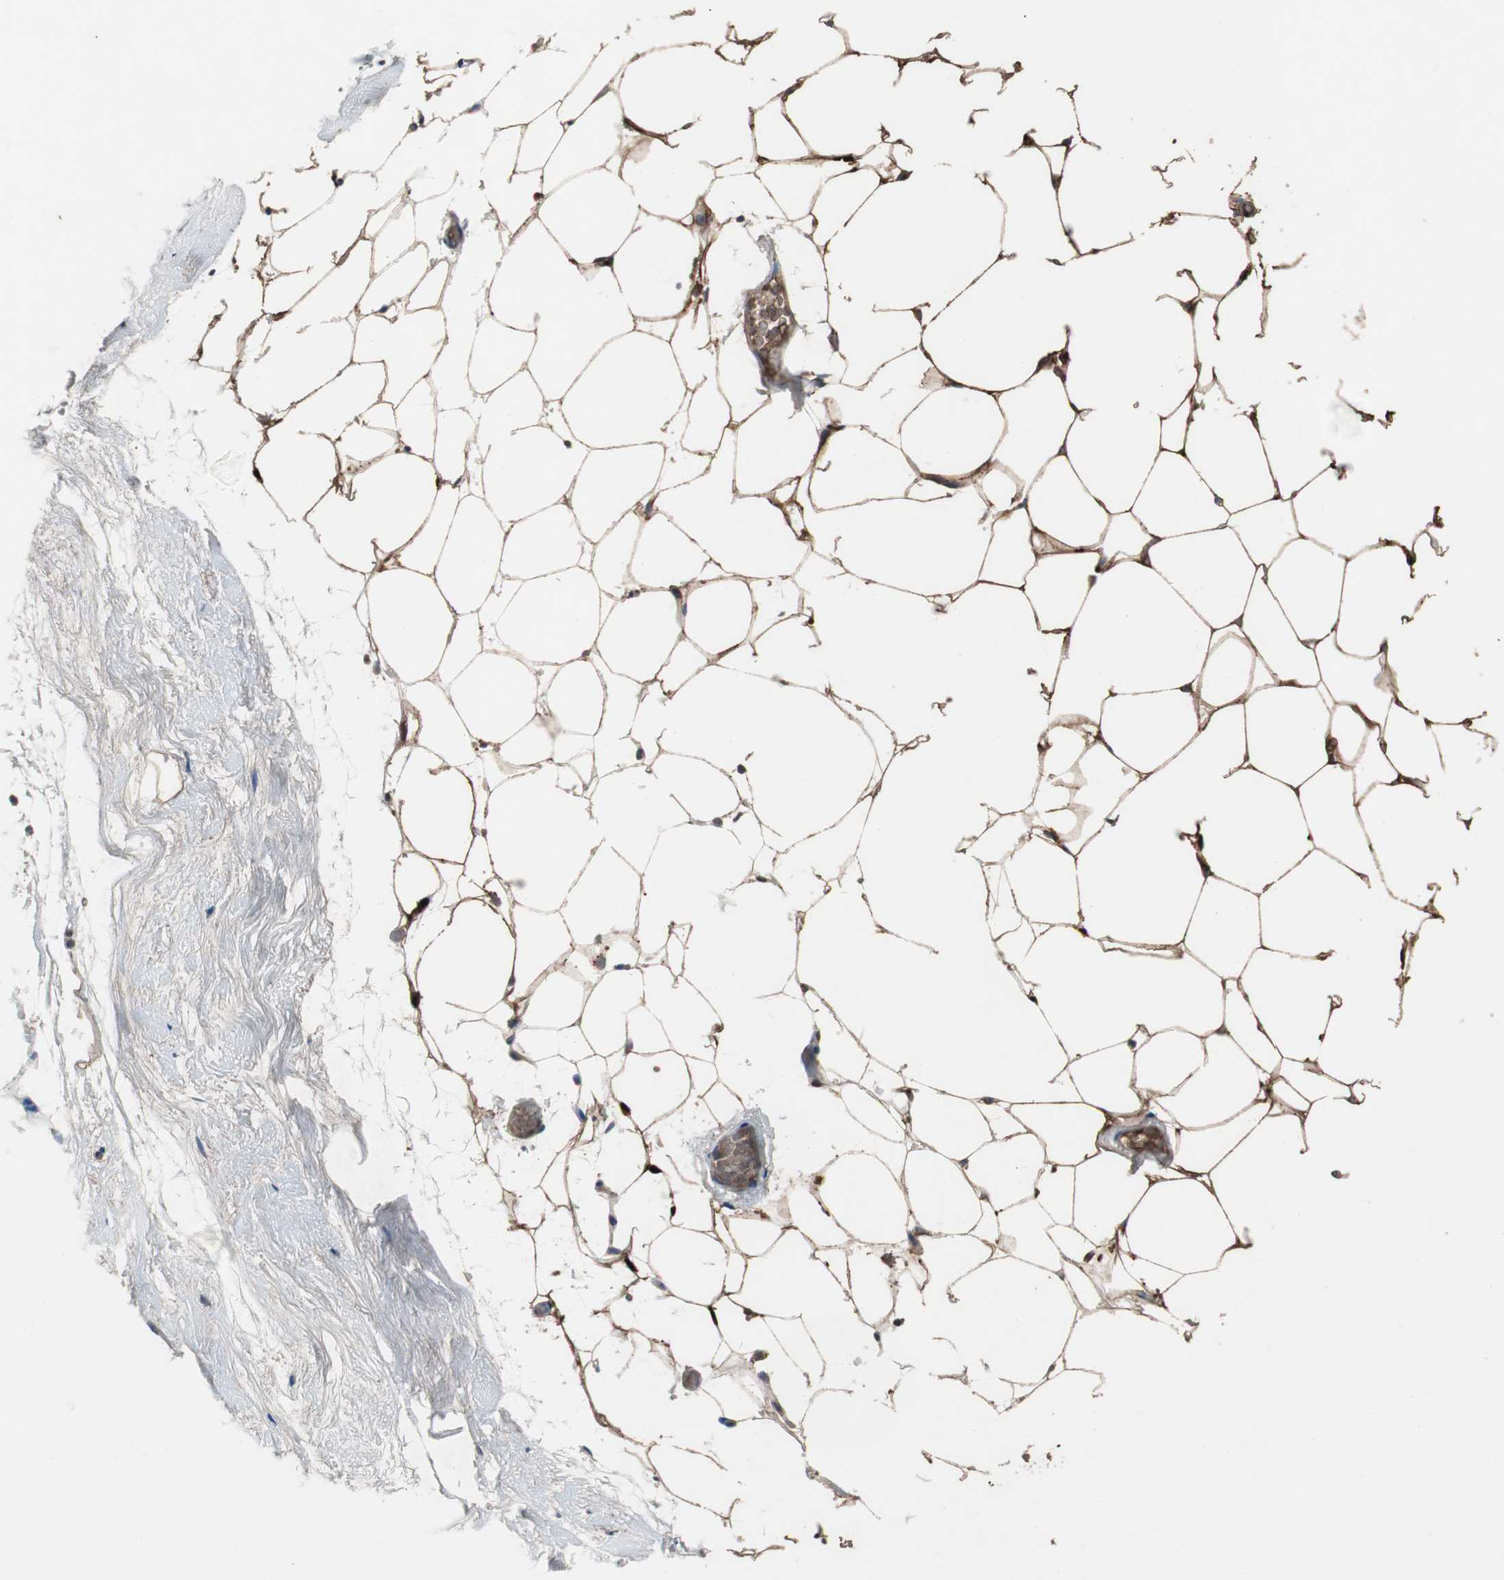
{"staining": {"intensity": "moderate", "quantity": ">75%", "location": "cytoplasmic/membranous"}, "tissue": "breast", "cell_type": "Adipocytes", "image_type": "normal", "snomed": [{"axis": "morphology", "description": "Normal tissue, NOS"}, {"axis": "topography", "description": "Breast"}], "caption": "Moderate cytoplasmic/membranous staining for a protein is appreciated in approximately >75% of adipocytes of unremarkable breast using IHC.", "gene": "CALB2", "patient": {"sex": "female", "age": 75}}